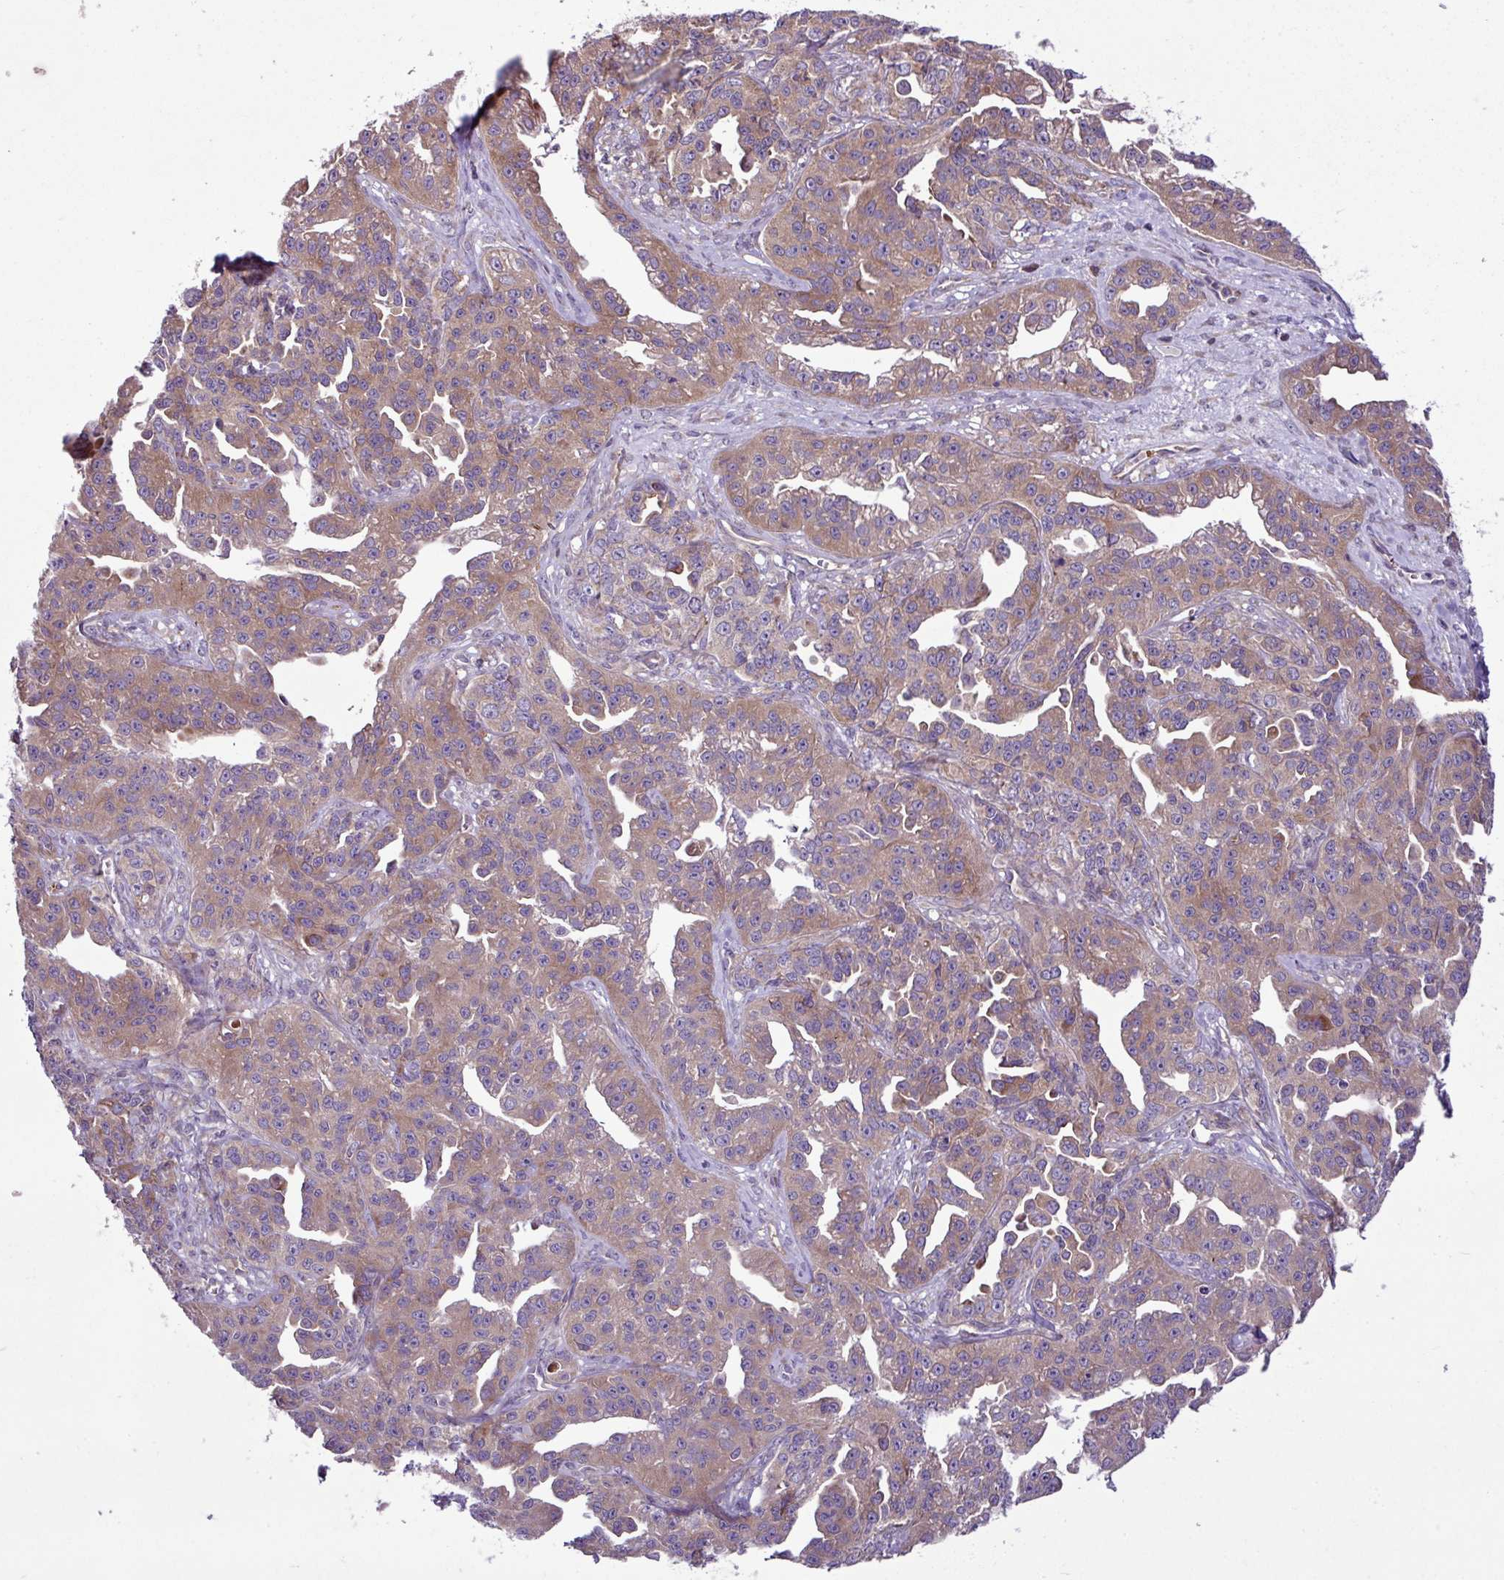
{"staining": {"intensity": "moderate", "quantity": ">75%", "location": "cytoplasmic/membranous"}, "tissue": "ovarian cancer", "cell_type": "Tumor cells", "image_type": "cancer", "snomed": [{"axis": "morphology", "description": "Cystadenocarcinoma, serous, NOS"}, {"axis": "topography", "description": "Ovary"}], "caption": "A brown stain labels moderate cytoplasmic/membranous expression of a protein in human ovarian serous cystadenocarcinoma tumor cells.", "gene": "MROH2A", "patient": {"sex": "female", "age": 75}}